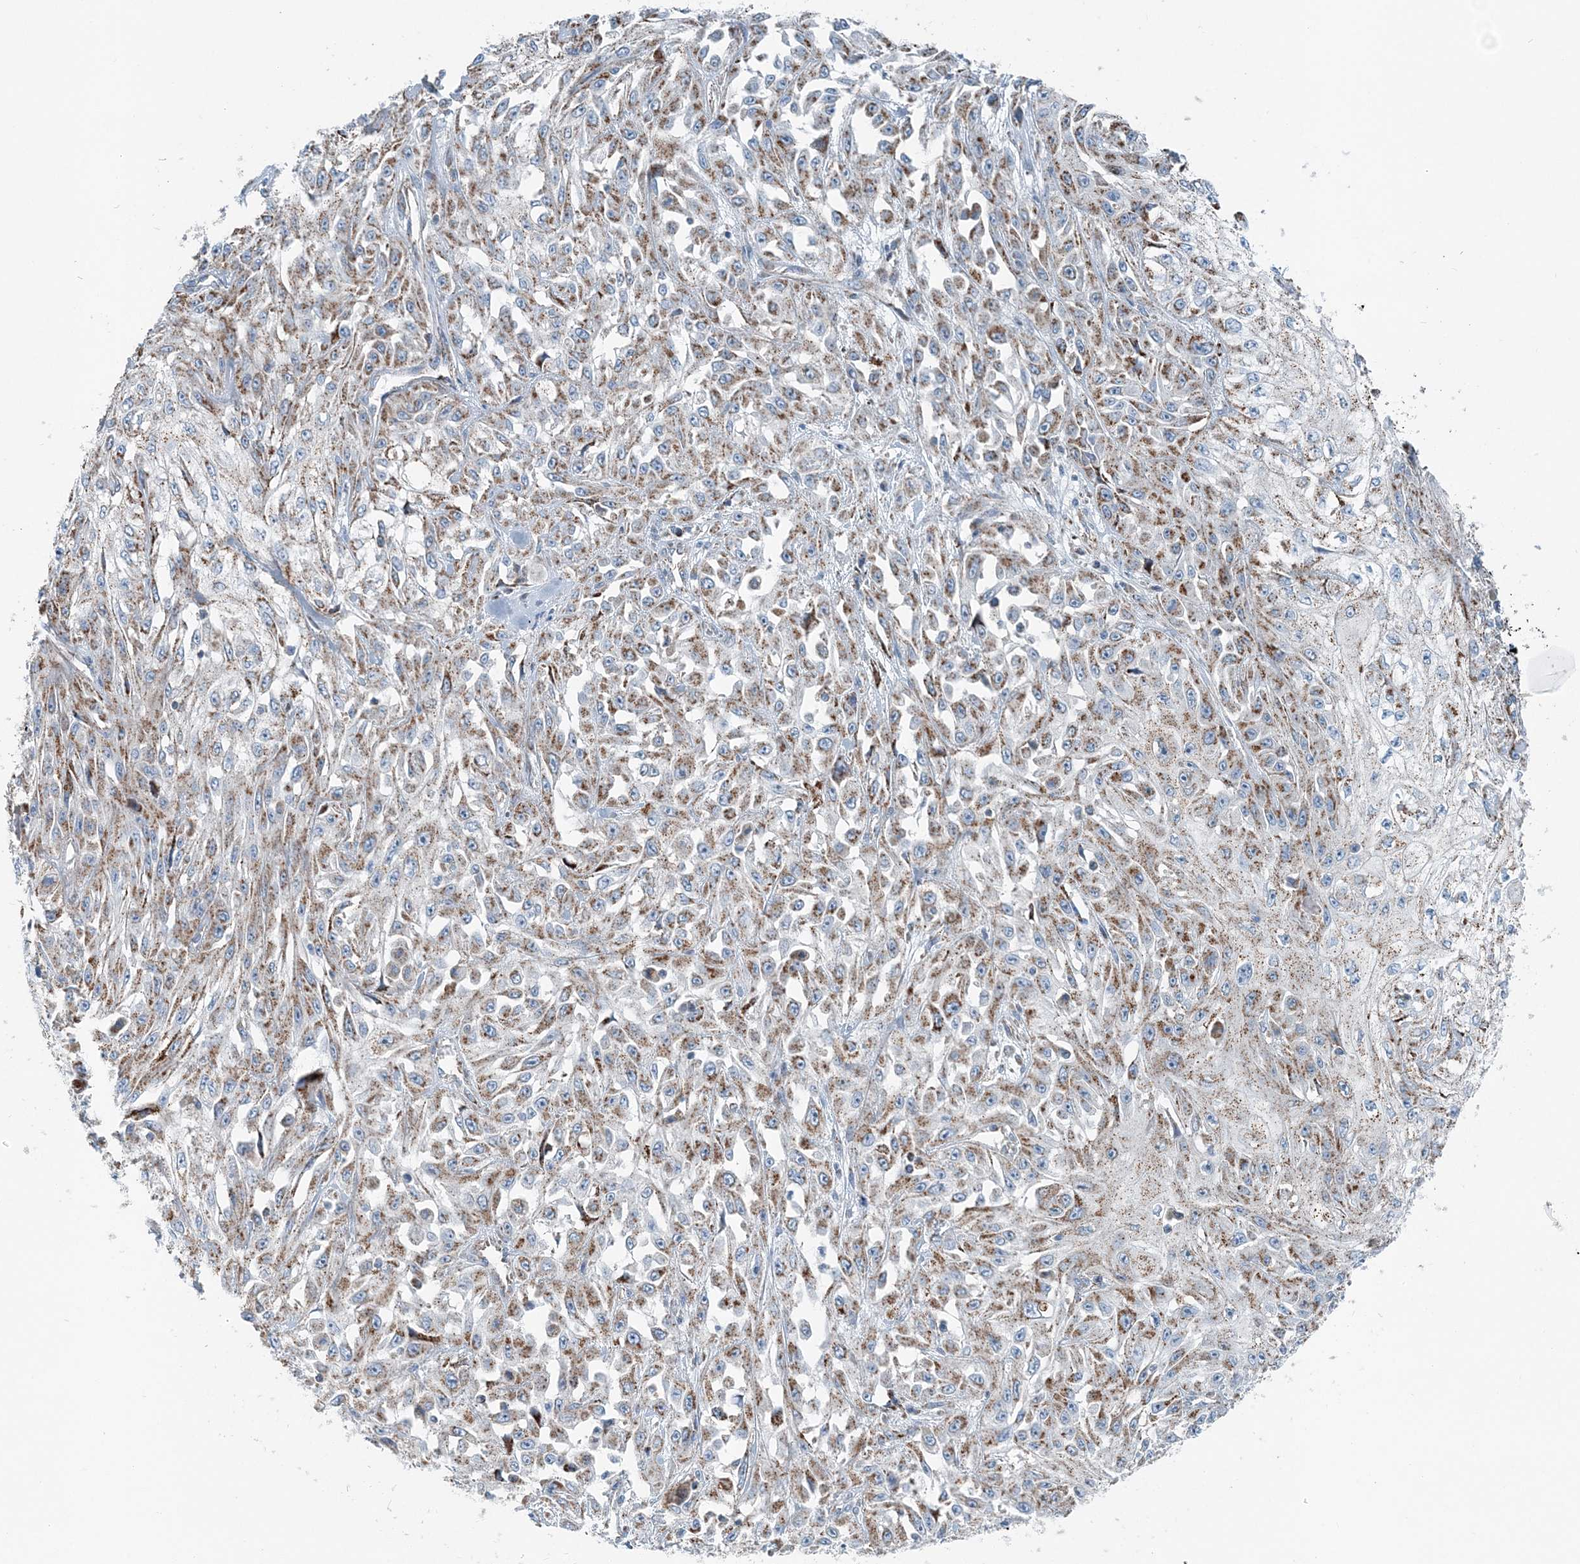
{"staining": {"intensity": "moderate", "quantity": ">75%", "location": "cytoplasmic/membranous"}, "tissue": "skin cancer", "cell_type": "Tumor cells", "image_type": "cancer", "snomed": [{"axis": "morphology", "description": "Squamous cell carcinoma, NOS"}, {"axis": "morphology", "description": "Squamous cell carcinoma, metastatic, NOS"}, {"axis": "topography", "description": "Skin"}, {"axis": "topography", "description": "Lymph node"}], "caption": "This micrograph demonstrates immunohistochemistry (IHC) staining of metastatic squamous cell carcinoma (skin), with medium moderate cytoplasmic/membranous positivity in about >75% of tumor cells.", "gene": "INTU", "patient": {"sex": "male", "age": 75}}